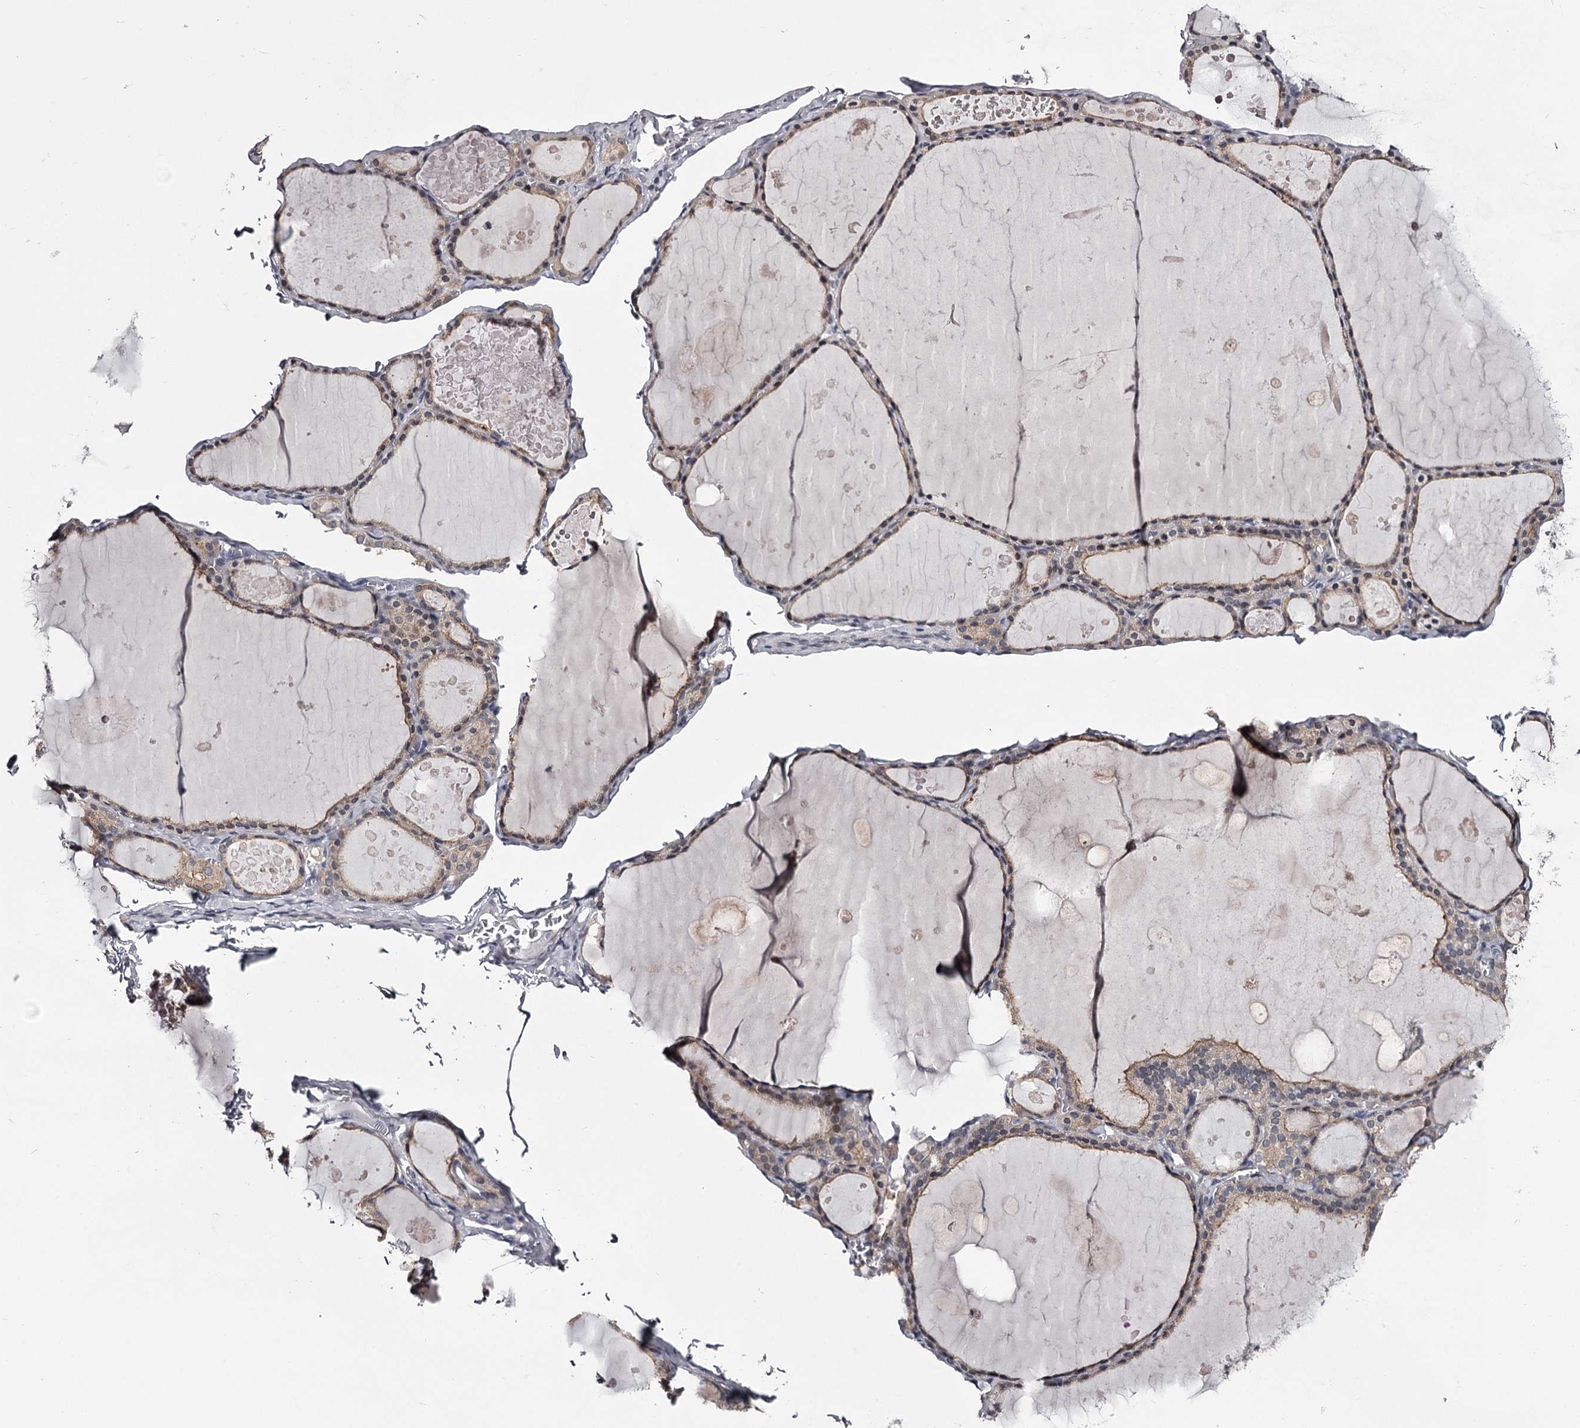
{"staining": {"intensity": "weak", "quantity": ">75%", "location": "cytoplasmic/membranous"}, "tissue": "thyroid gland", "cell_type": "Glandular cells", "image_type": "normal", "snomed": [{"axis": "morphology", "description": "Normal tissue, NOS"}, {"axis": "topography", "description": "Thyroid gland"}], "caption": "IHC of unremarkable human thyroid gland reveals low levels of weak cytoplasmic/membranous expression in about >75% of glandular cells.", "gene": "OVOL2", "patient": {"sex": "male", "age": 56}}